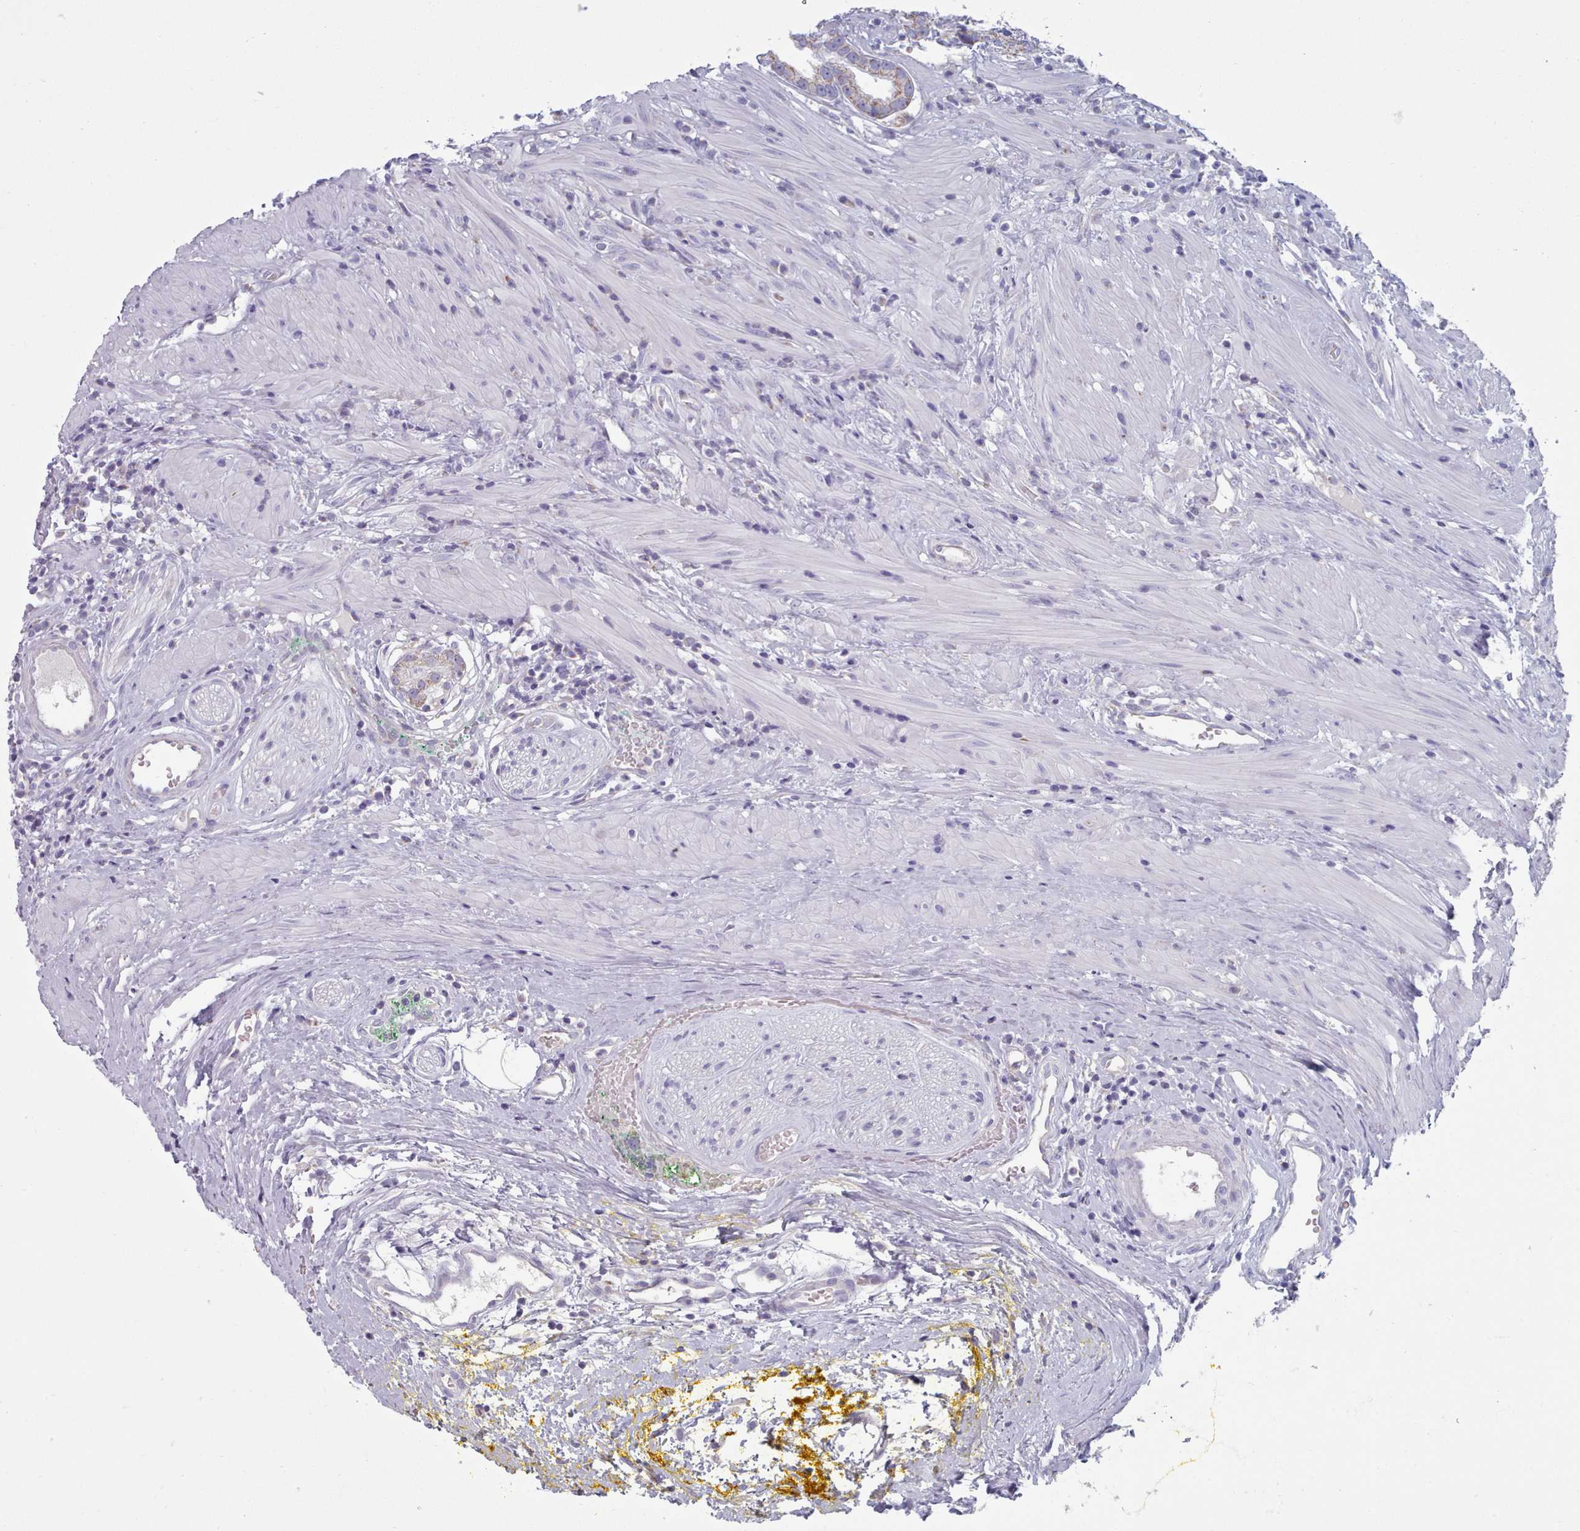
{"staining": {"intensity": "weak", "quantity": "<25%", "location": "cytoplasmic/membranous"}, "tissue": "prostate cancer", "cell_type": "Tumor cells", "image_type": "cancer", "snomed": [{"axis": "morphology", "description": "Adenocarcinoma, High grade"}, {"axis": "topography", "description": "Prostate"}], "caption": "The immunohistochemistry (IHC) image has no significant positivity in tumor cells of high-grade adenocarcinoma (prostate) tissue.", "gene": "HAO1", "patient": {"sex": "male", "age": 67}}